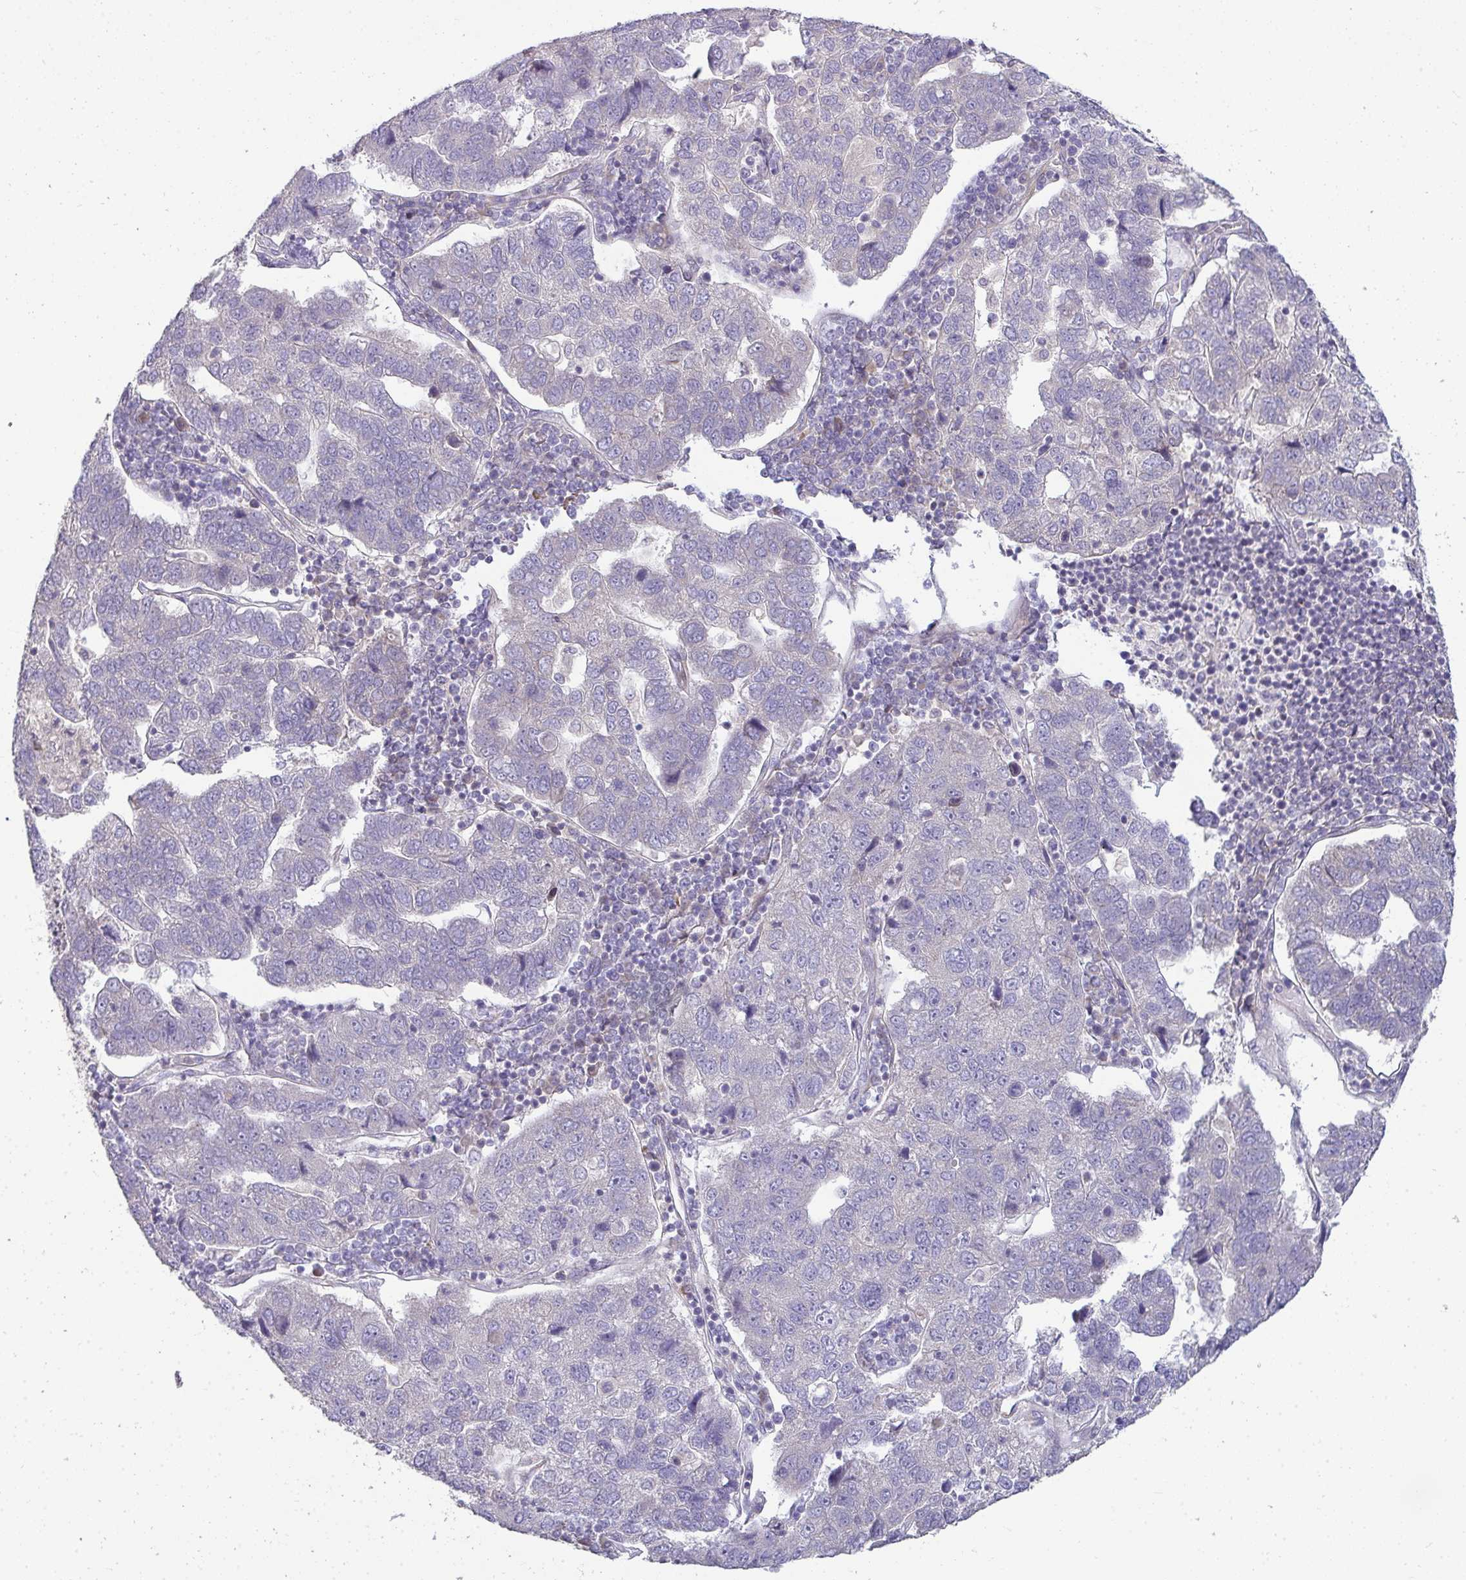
{"staining": {"intensity": "negative", "quantity": "none", "location": "none"}, "tissue": "pancreatic cancer", "cell_type": "Tumor cells", "image_type": "cancer", "snomed": [{"axis": "morphology", "description": "Adenocarcinoma, NOS"}, {"axis": "topography", "description": "Pancreas"}], "caption": "Protein analysis of adenocarcinoma (pancreatic) reveals no significant expression in tumor cells.", "gene": "SH2D1B", "patient": {"sex": "female", "age": 61}}